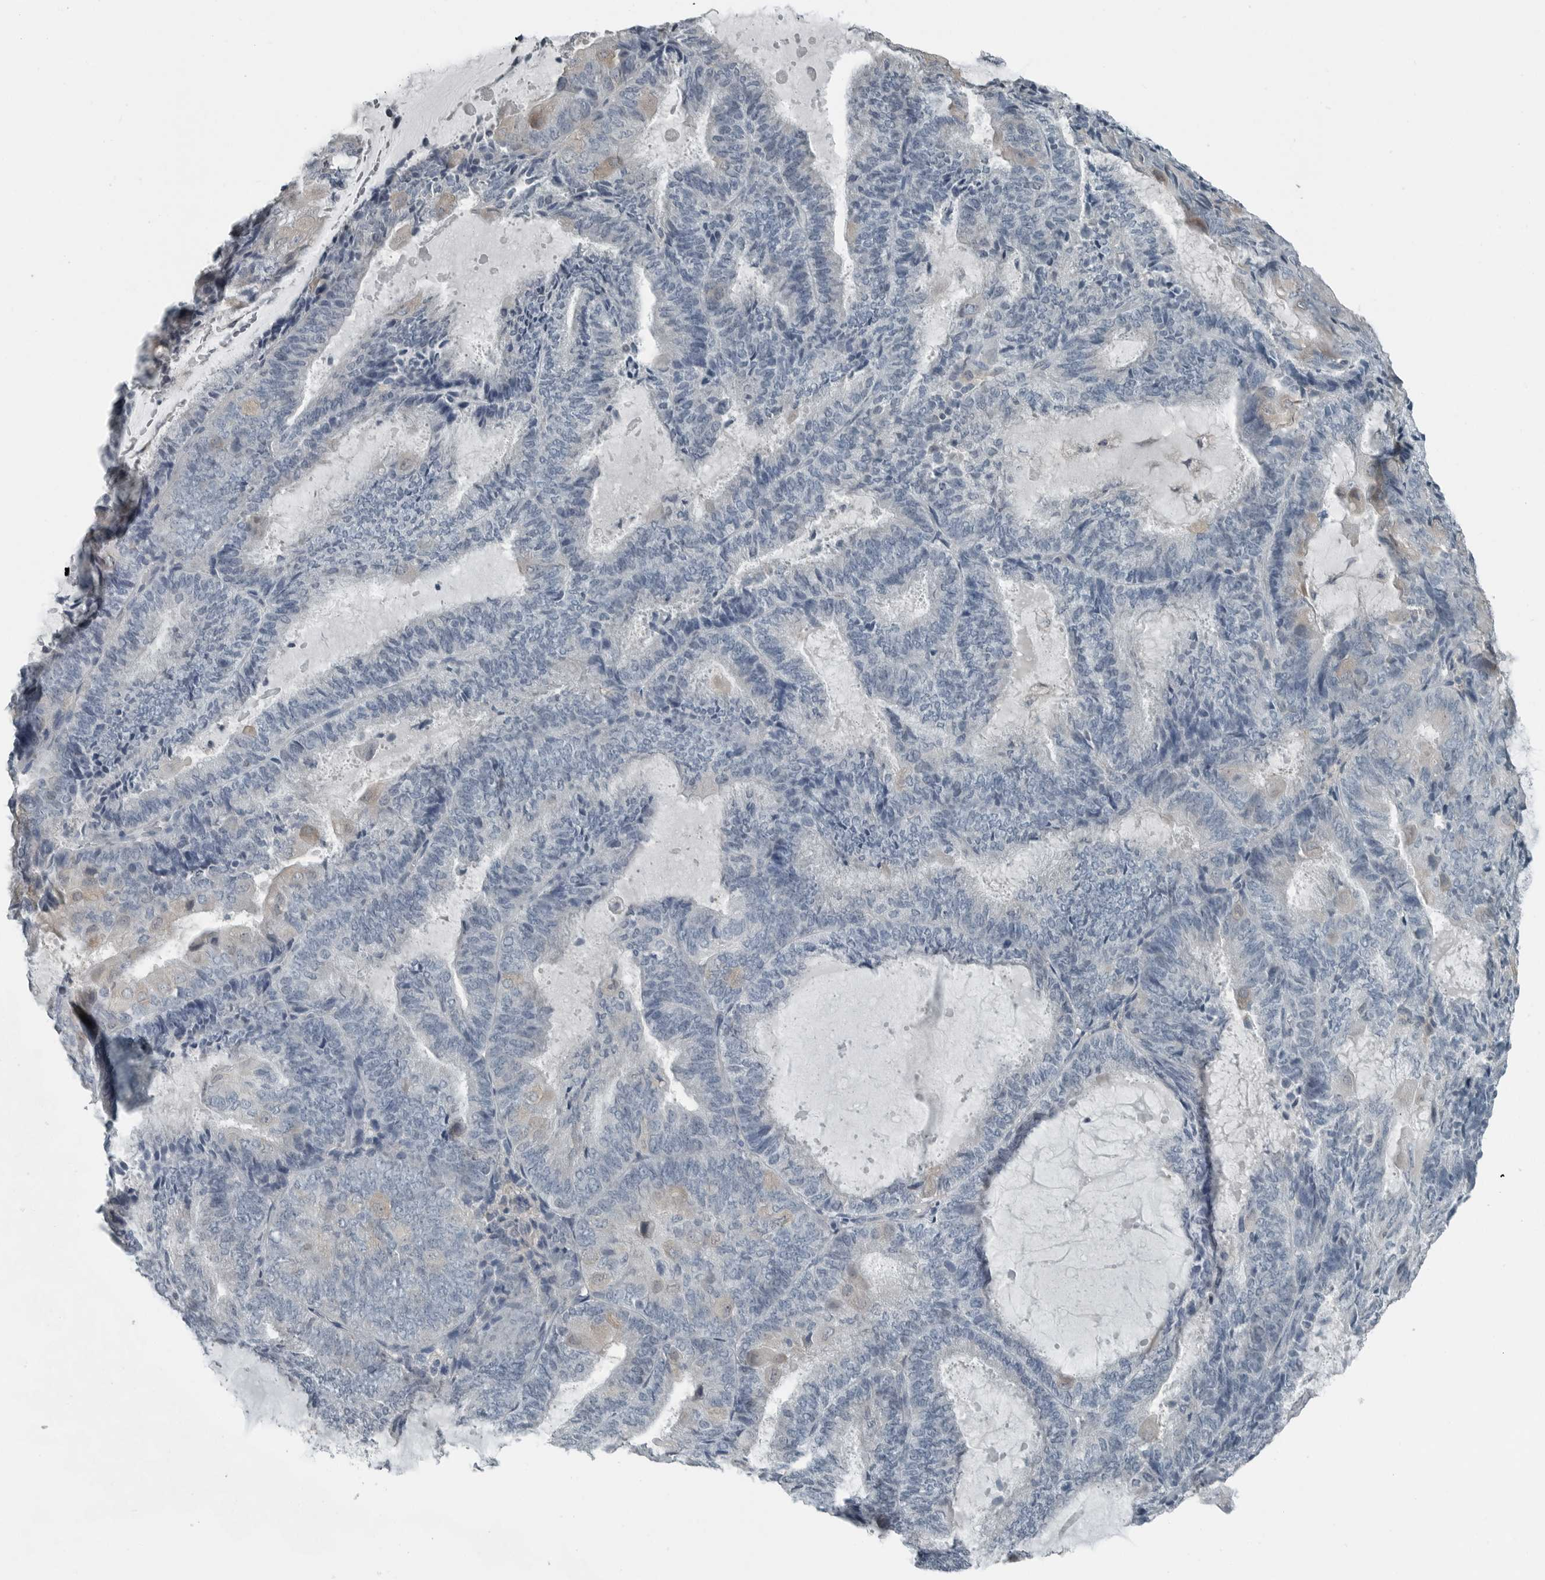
{"staining": {"intensity": "negative", "quantity": "none", "location": "none"}, "tissue": "endometrial cancer", "cell_type": "Tumor cells", "image_type": "cancer", "snomed": [{"axis": "morphology", "description": "Adenocarcinoma, NOS"}, {"axis": "topography", "description": "Endometrium"}], "caption": "Immunohistochemistry micrograph of neoplastic tissue: adenocarcinoma (endometrial) stained with DAB (3,3'-diaminobenzidine) reveals no significant protein expression in tumor cells.", "gene": "KYAT1", "patient": {"sex": "female", "age": 81}}